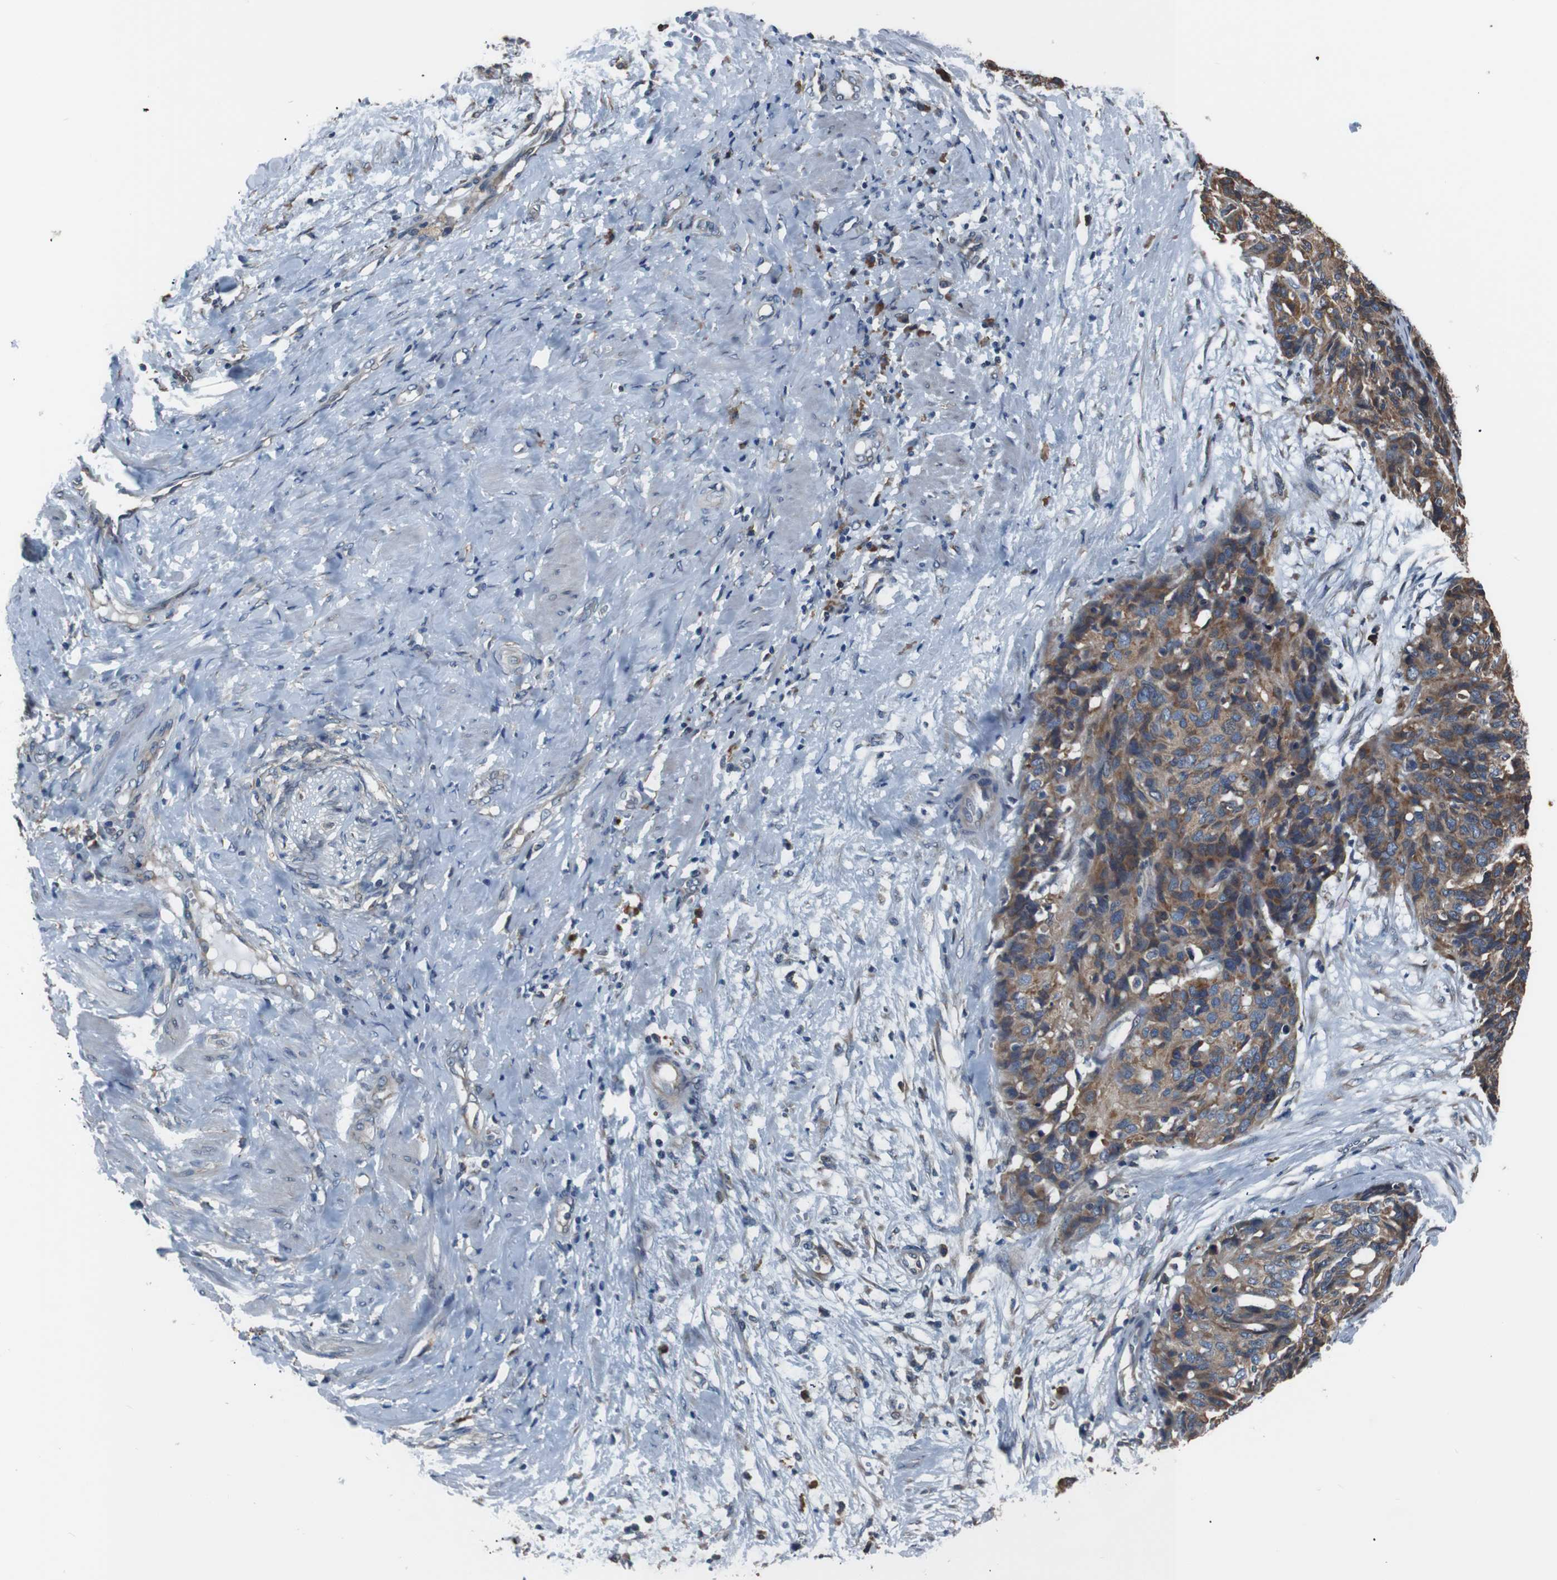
{"staining": {"intensity": "moderate", "quantity": ">75%", "location": "cytoplasmic/membranous"}, "tissue": "ovarian cancer", "cell_type": "Tumor cells", "image_type": "cancer", "snomed": [{"axis": "morphology", "description": "Carcinoma, endometroid"}, {"axis": "topography", "description": "Ovary"}], "caption": "Human ovarian endometroid carcinoma stained with a protein marker shows moderate staining in tumor cells.", "gene": "SIGMAR1", "patient": {"sex": "female", "age": 60}}